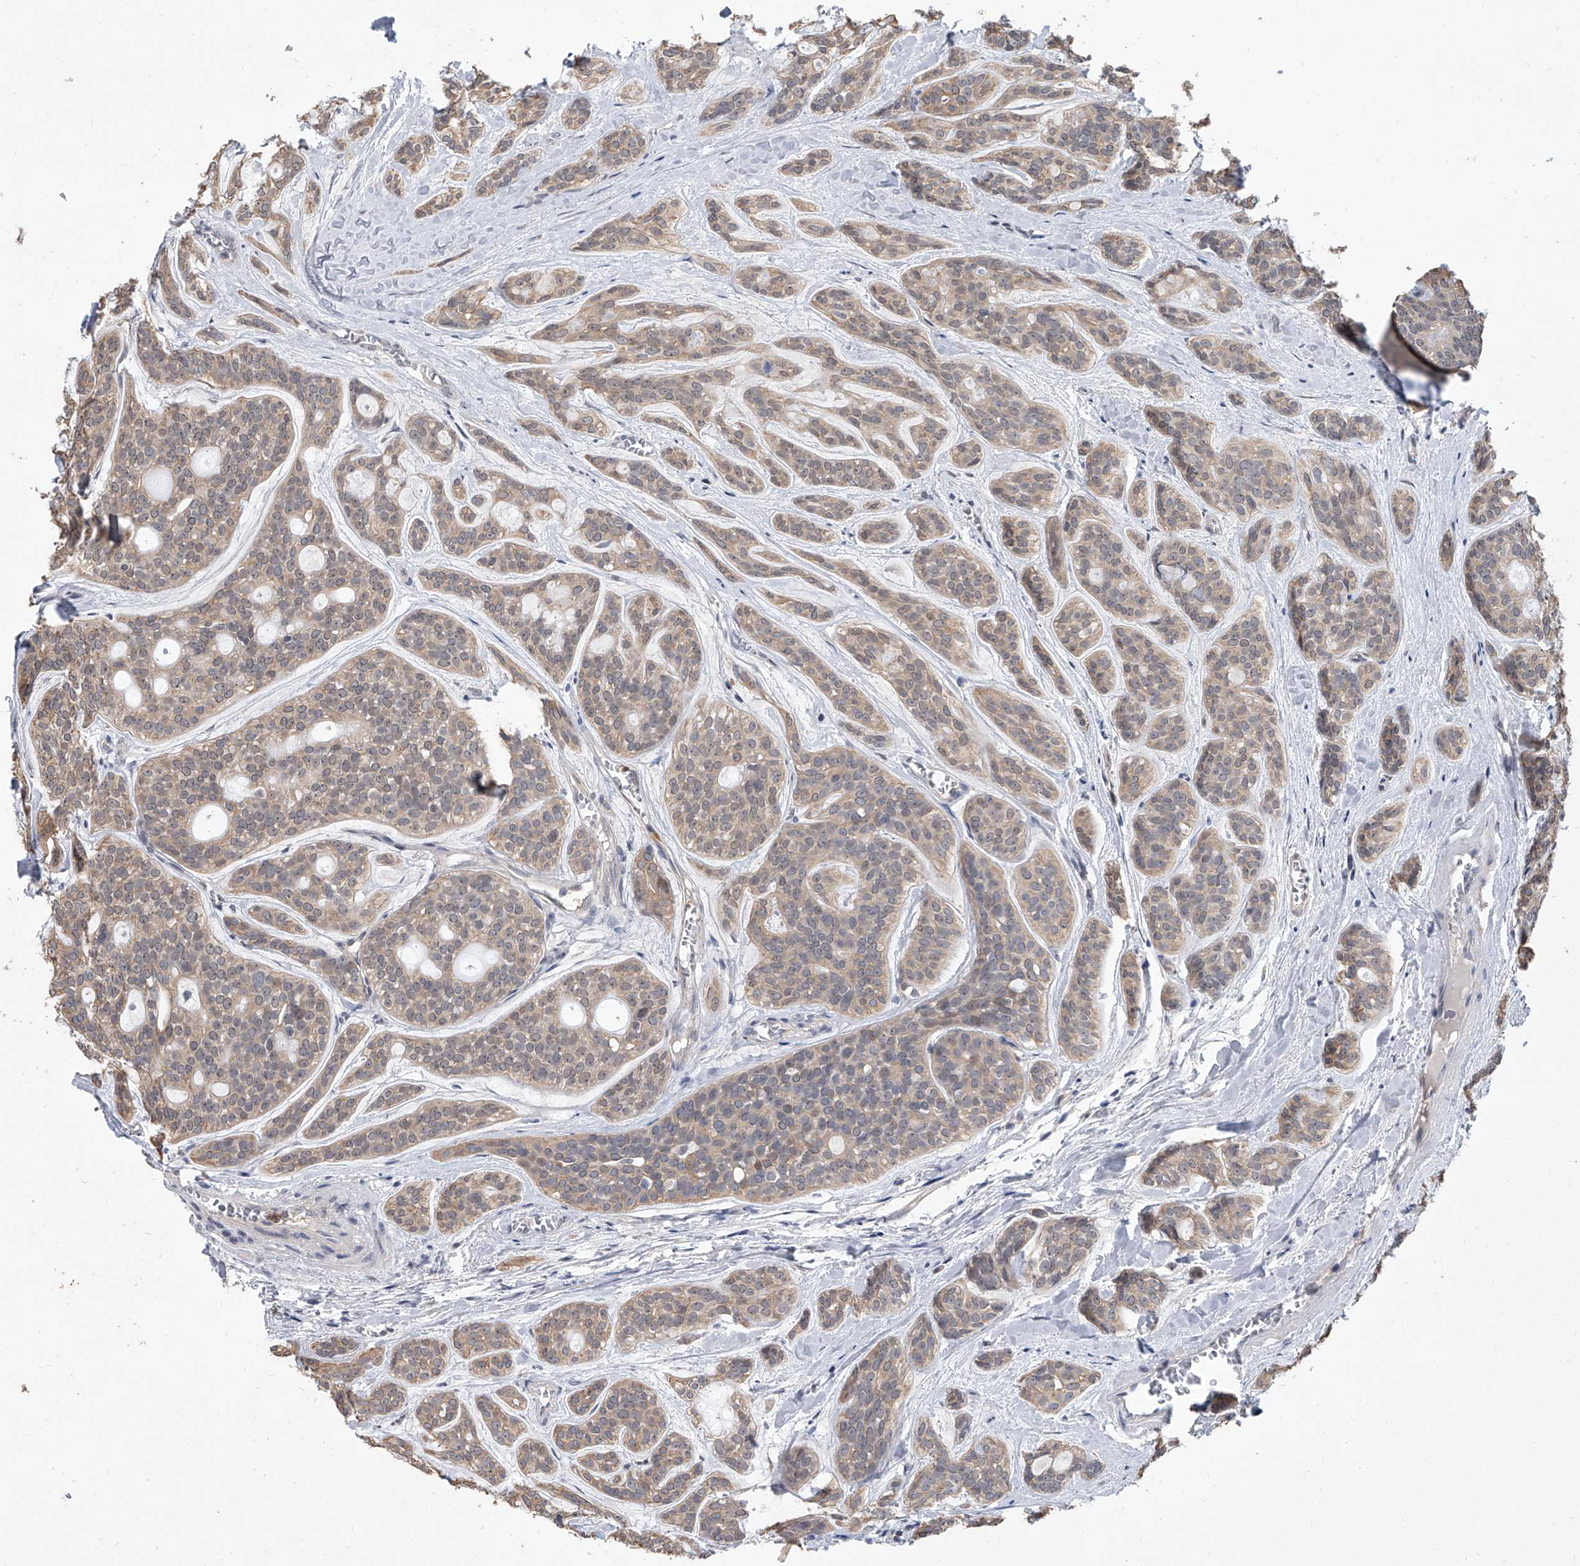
{"staining": {"intensity": "weak", "quantity": ">75%", "location": "cytoplasmic/membranous"}, "tissue": "head and neck cancer", "cell_type": "Tumor cells", "image_type": "cancer", "snomed": [{"axis": "morphology", "description": "Adenocarcinoma, NOS"}, {"axis": "topography", "description": "Head-Neck"}], "caption": "Immunohistochemistry (IHC) image of human head and neck cancer (adenocarcinoma) stained for a protein (brown), which demonstrates low levels of weak cytoplasmic/membranous expression in approximately >75% of tumor cells.", "gene": "BHLHE23", "patient": {"sex": "male", "age": 66}}